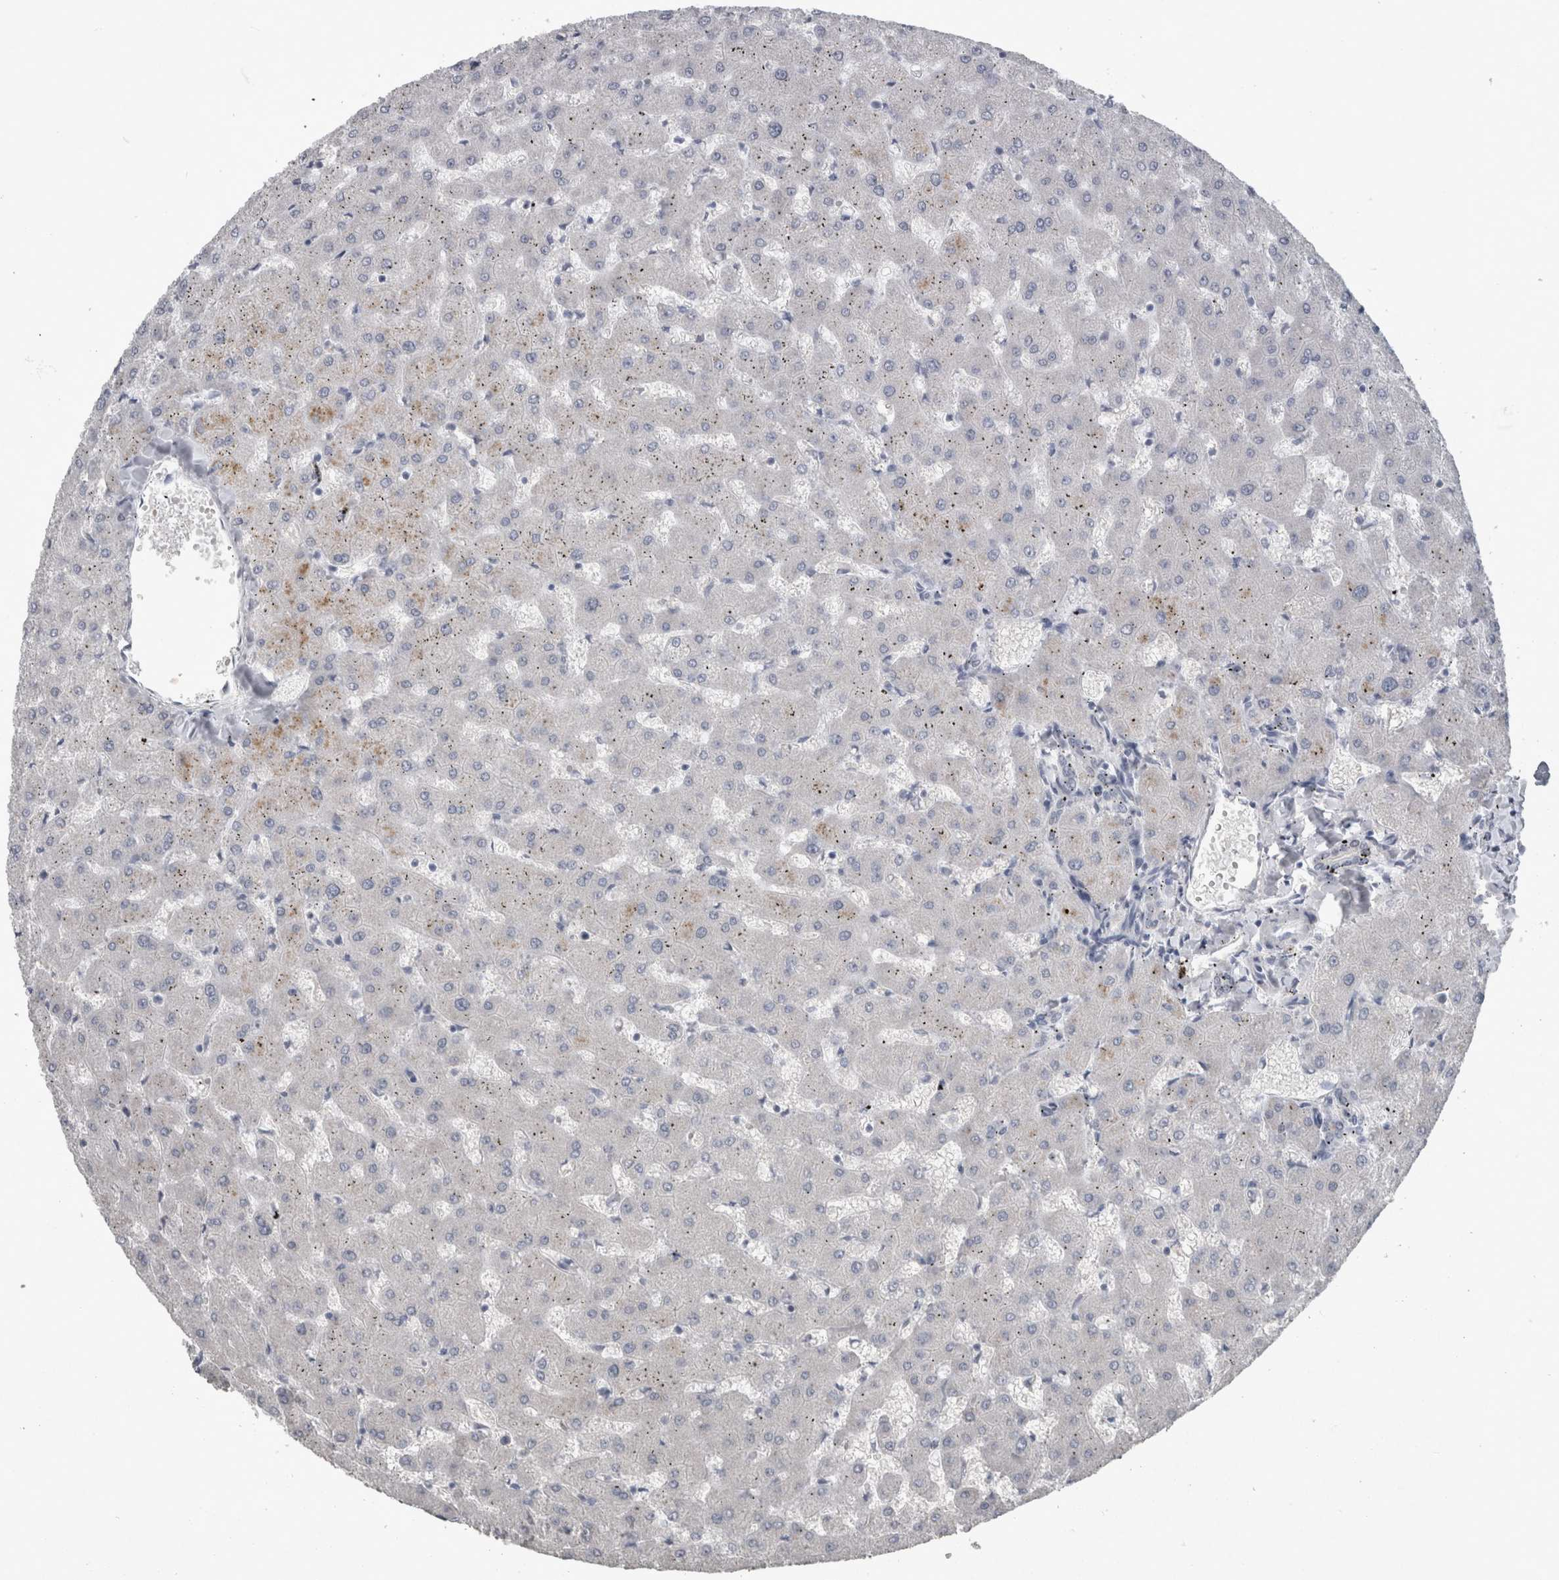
{"staining": {"intensity": "negative", "quantity": "none", "location": "none"}, "tissue": "liver", "cell_type": "Cholangiocytes", "image_type": "normal", "snomed": [{"axis": "morphology", "description": "Normal tissue, NOS"}, {"axis": "topography", "description": "Liver"}], "caption": "A high-resolution micrograph shows immunohistochemistry (IHC) staining of unremarkable liver, which displays no significant positivity in cholangiocytes.", "gene": "PDX1", "patient": {"sex": "female", "age": 63}}